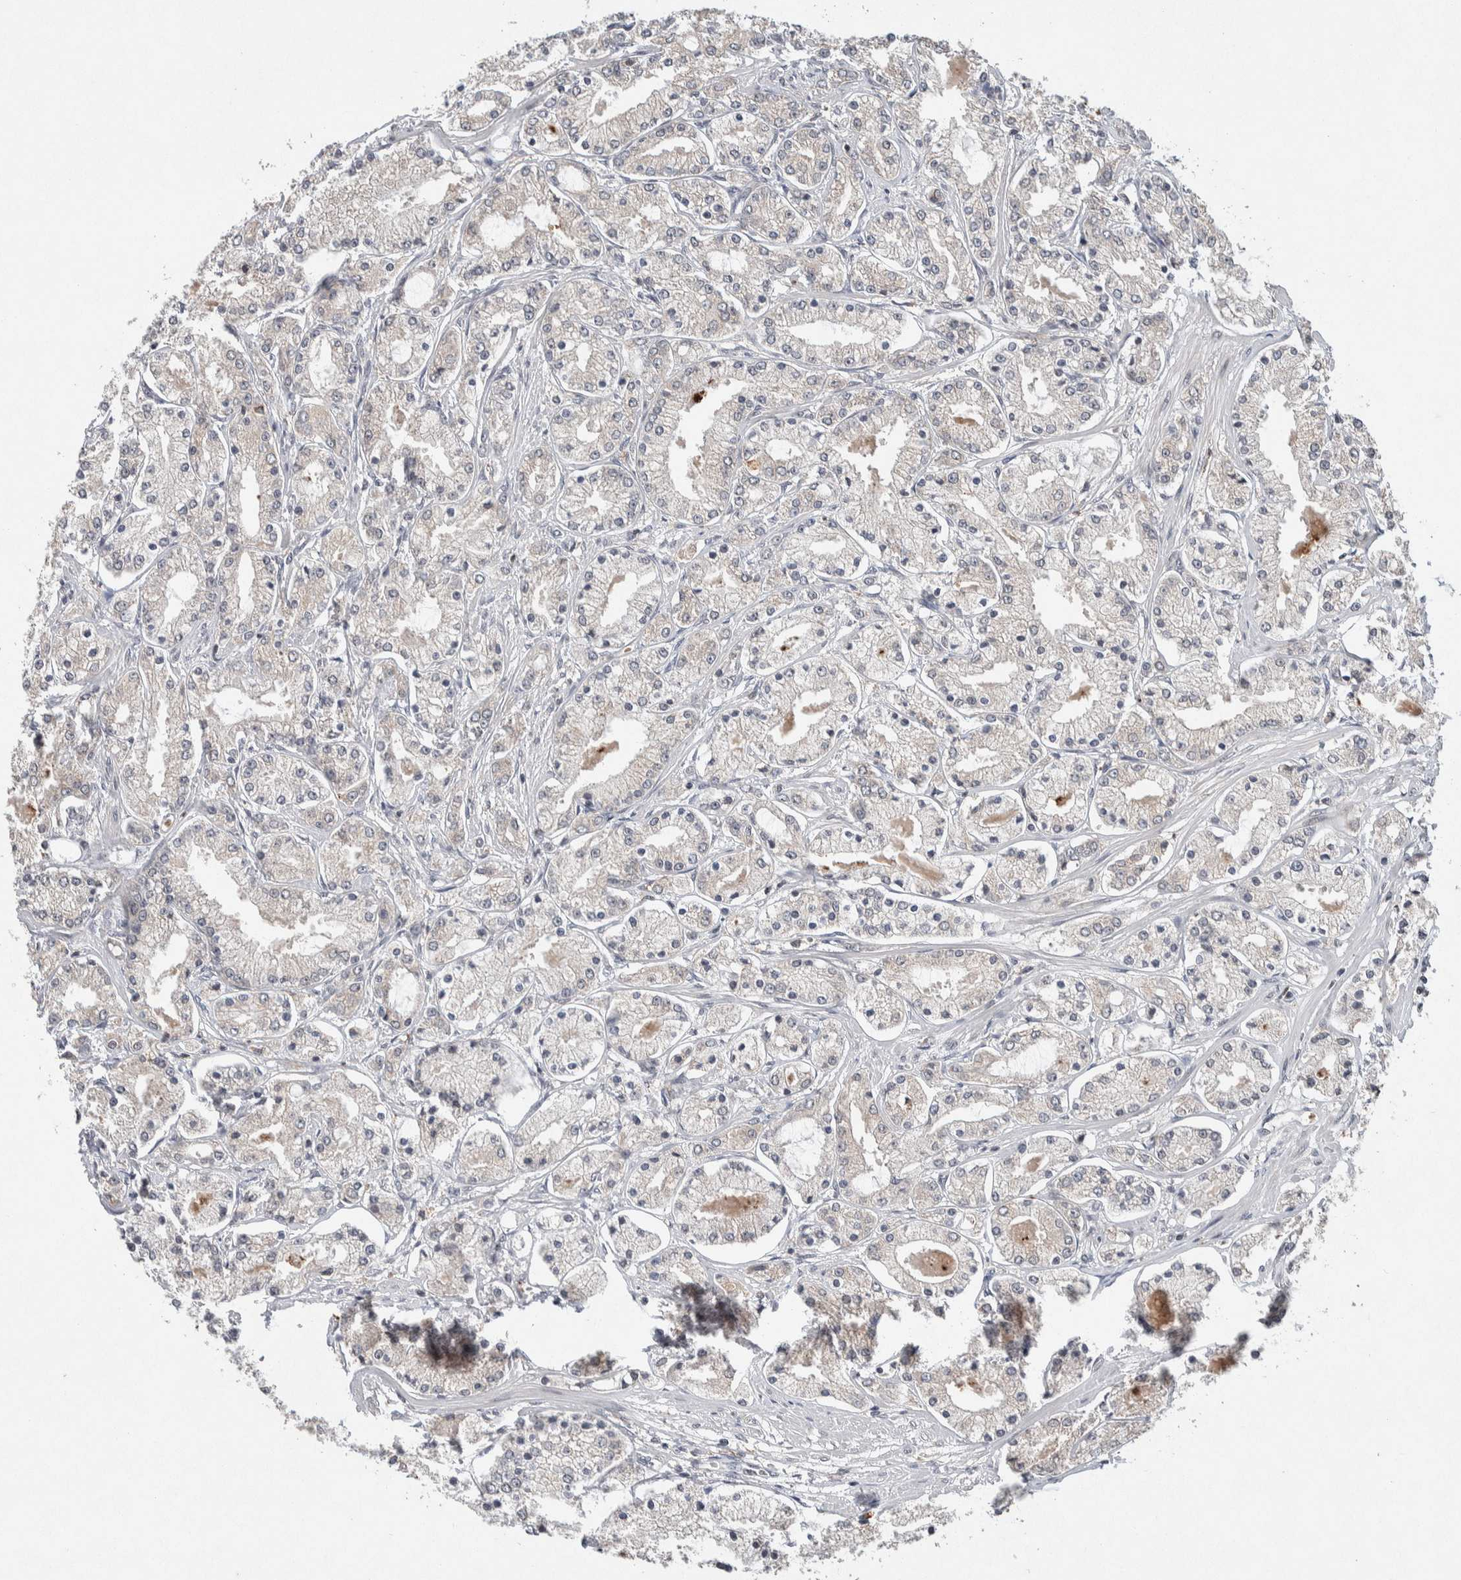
{"staining": {"intensity": "negative", "quantity": "none", "location": "none"}, "tissue": "prostate cancer", "cell_type": "Tumor cells", "image_type": "cancer", "snomed": [{"axis": "morphology", "description": "Adenocarcinoma, High grade"}, {"axis": "topography", "description": "Prostate"}], "caption": "Immunohistochemical staining of adenocarcinoma (high-grade) (prostate) exhibits no significant staining in tumor cells.", "gene": "KCNK1", "patient": {"sex": "male", "age": 66}}